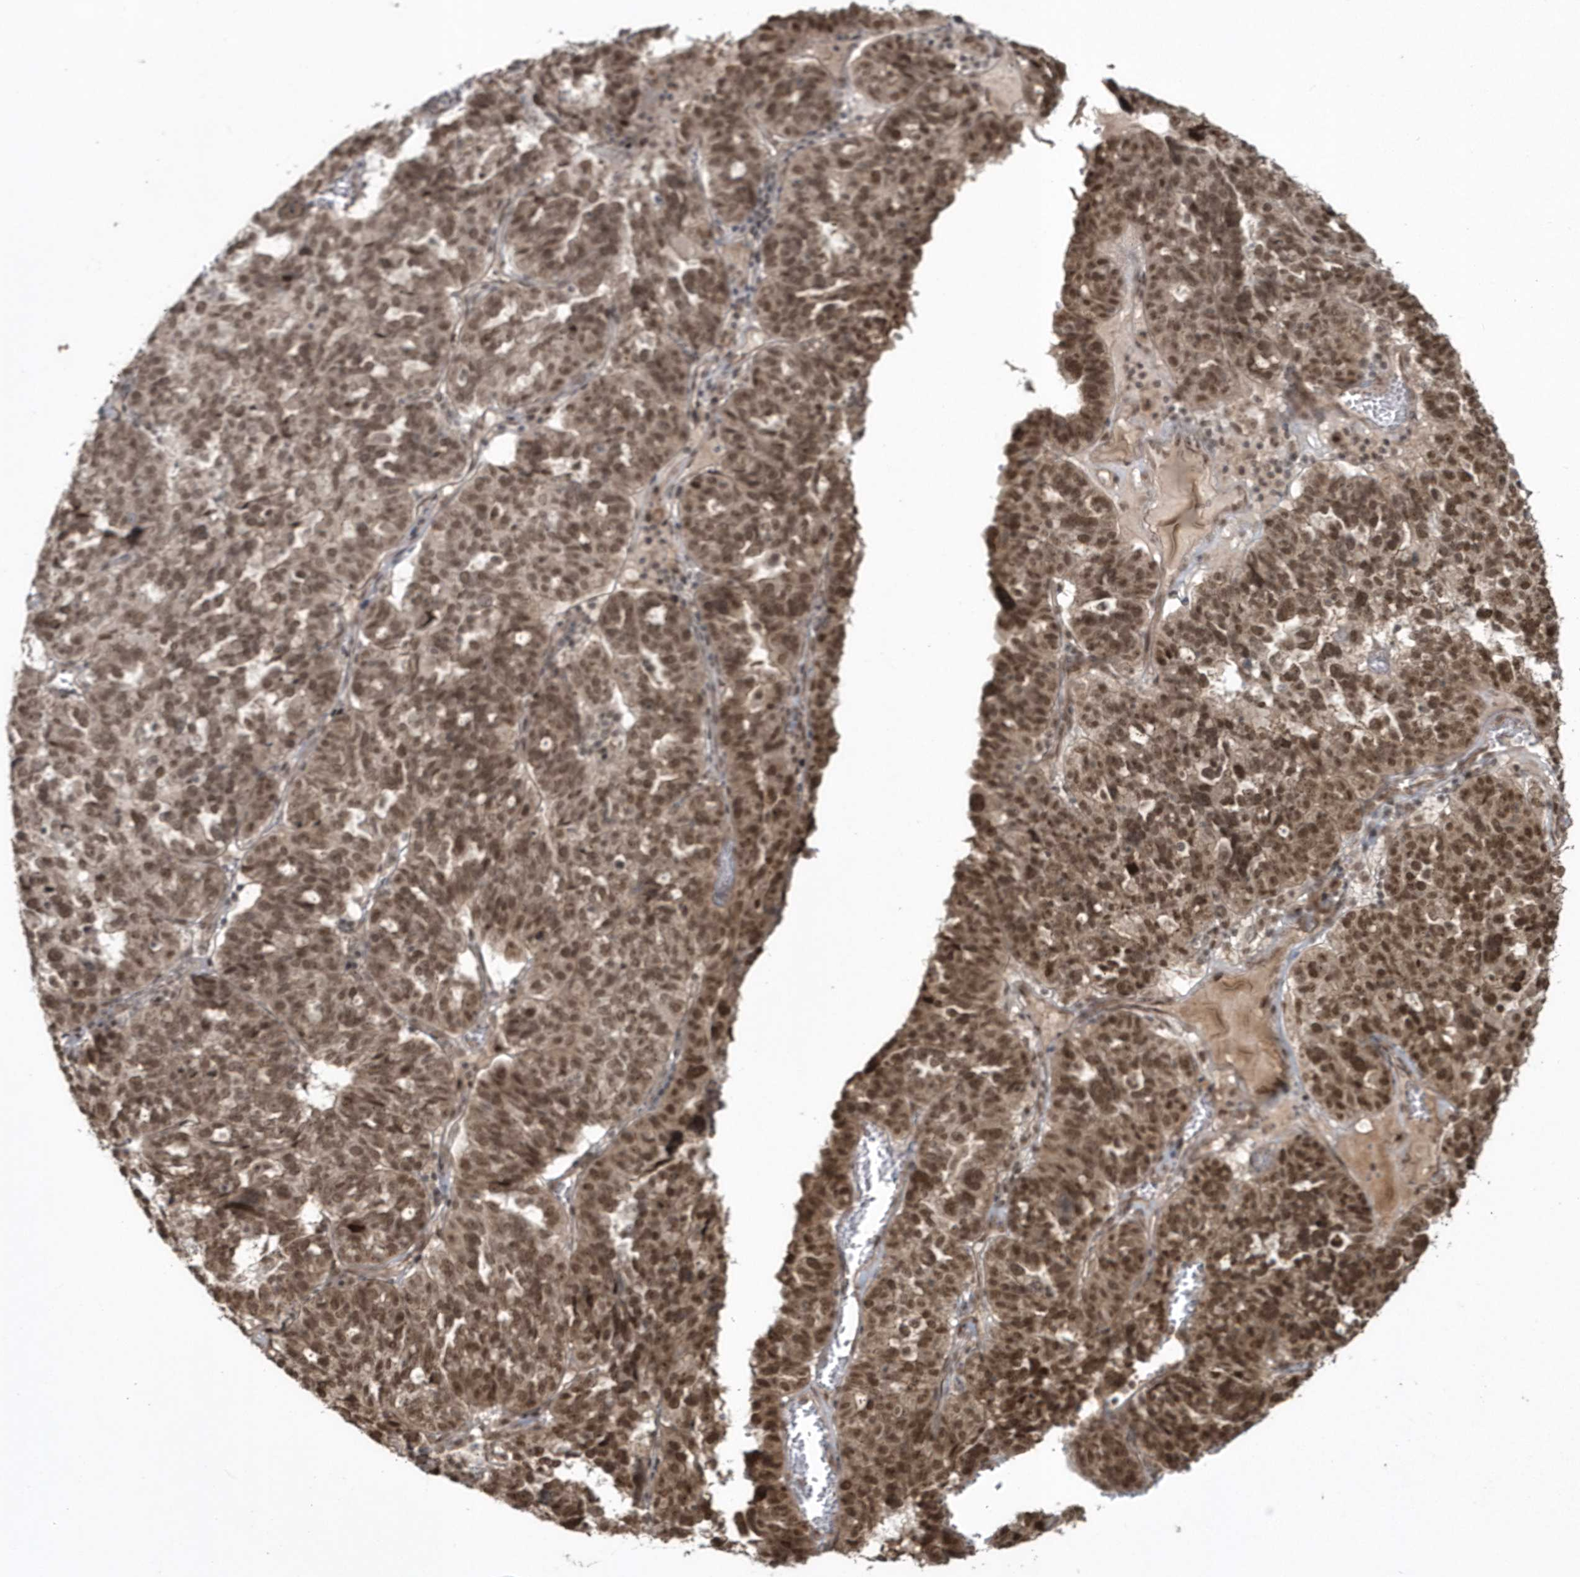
{"staining": {"intensity": "moderate", "quantity": ">75%", "location": "cytoplasmic/membranous,nuclear"}, "tissue": "ovarian cancer", "cell_type": "Tumor cells", "image_type": "cancer", "snomed": [{"axis": "morphology", "description": "Cystadenocarcinoma, serous, NOS"}, {"axis": "topography", "description": "Ovary"}], "caption": "Immunohistochemical staining of human serous cystadenocarcinoma (ovarian) reveals medium levels of moderate cytoplasmic/membranous and nuclear expression in approximately >75% of tumor cells.", "gene": "EPB41L4A", "patient": {"sex": "female", "age": 59}}